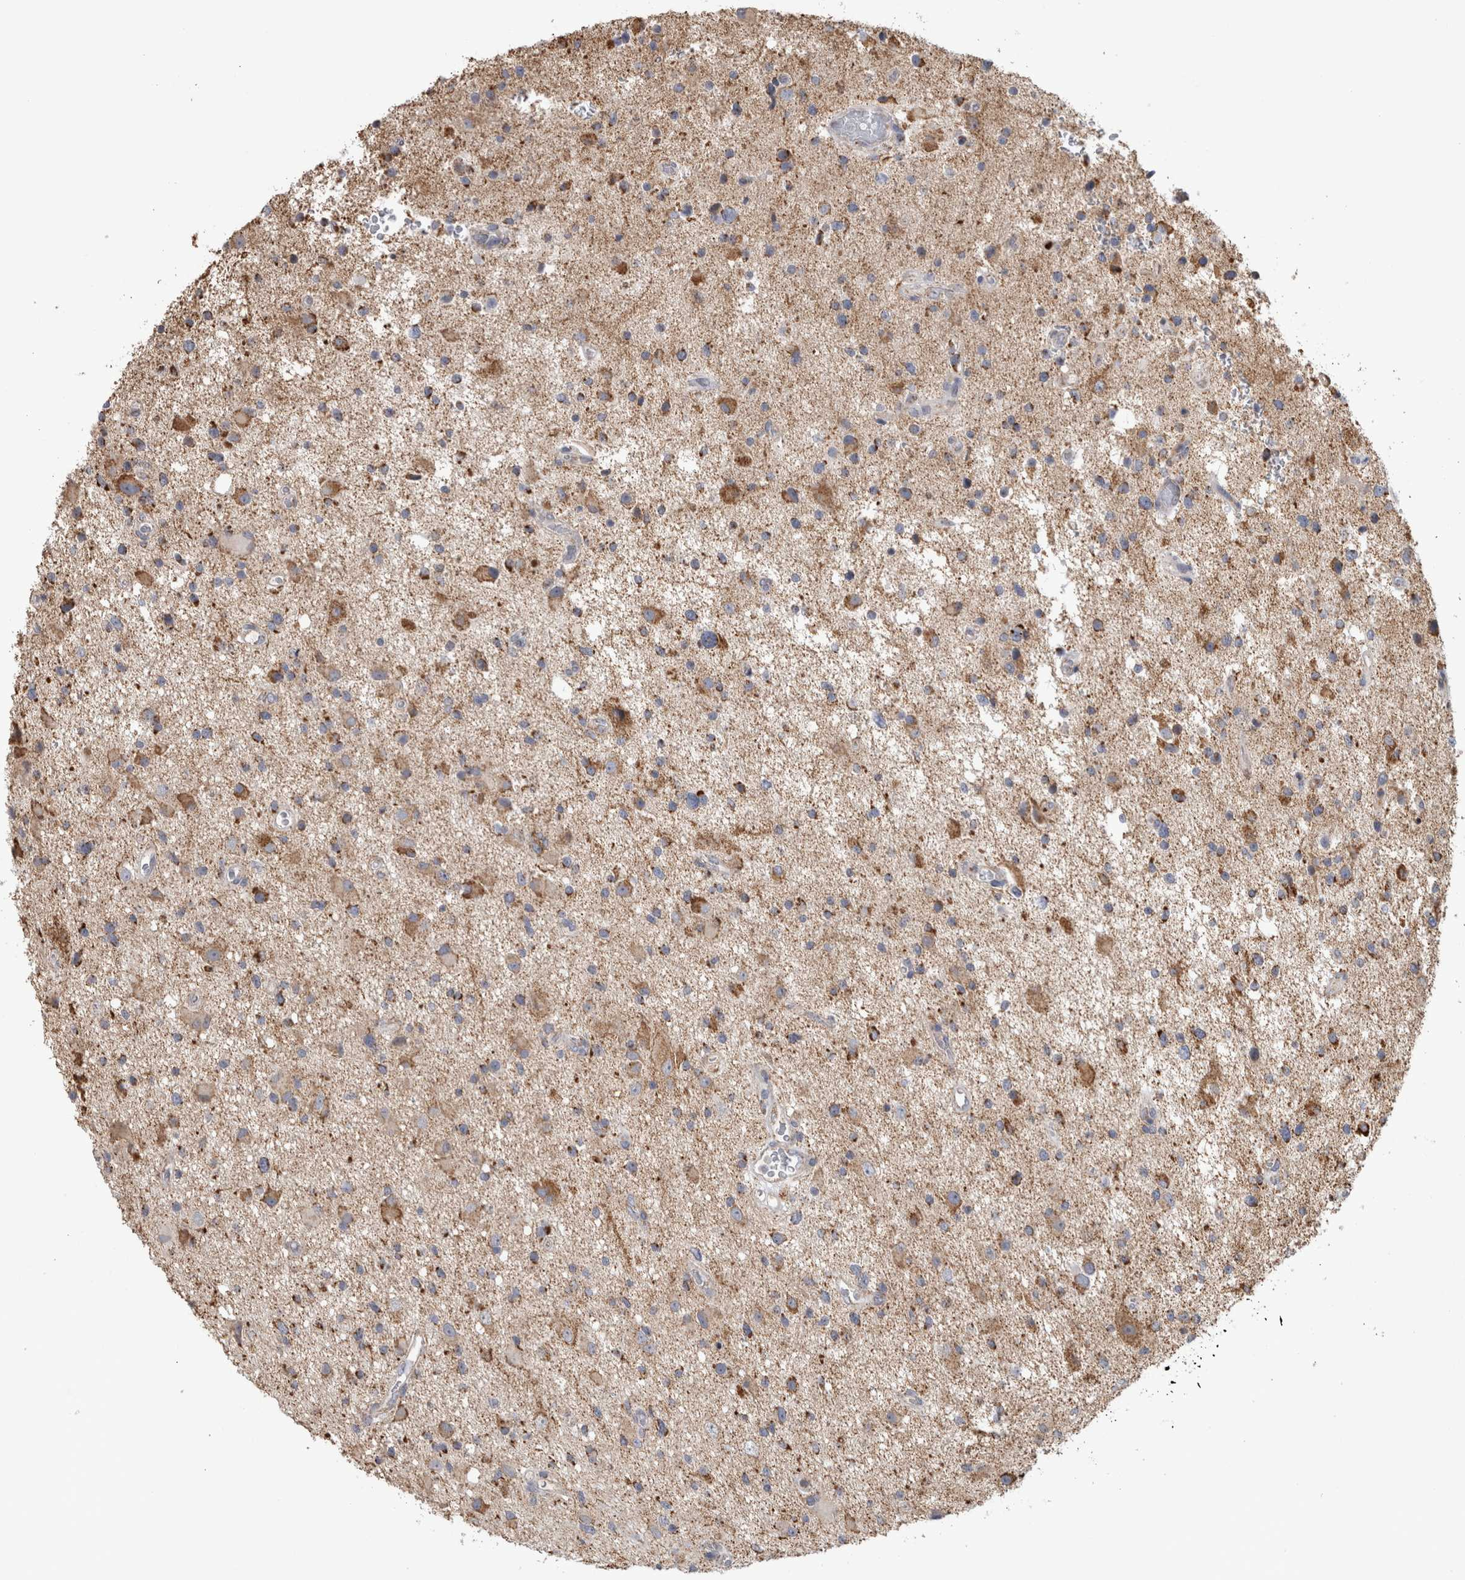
{"staining": {"intensity": "moderate", "quantity": "25%-75%", "location": "cytoplasmic/membranous"}, "tissue": "glioma", "cell_type": "Tumor cells", "image_type": "cancer", "snomed": [{"axis": "morphology", "description": "Glioma, malignant, High grade"}, {"axis": "topography", "description": "Brain"}], "caption": "A micrograph showing moderate cytoplasmic/membranous positivity in approximately 25%-75% of tumor cells in glioma, as visualized by brown immunohistochemical staining.", "gene": "ST8SIA1", "patient": {"sex": "male", "age": 33}}